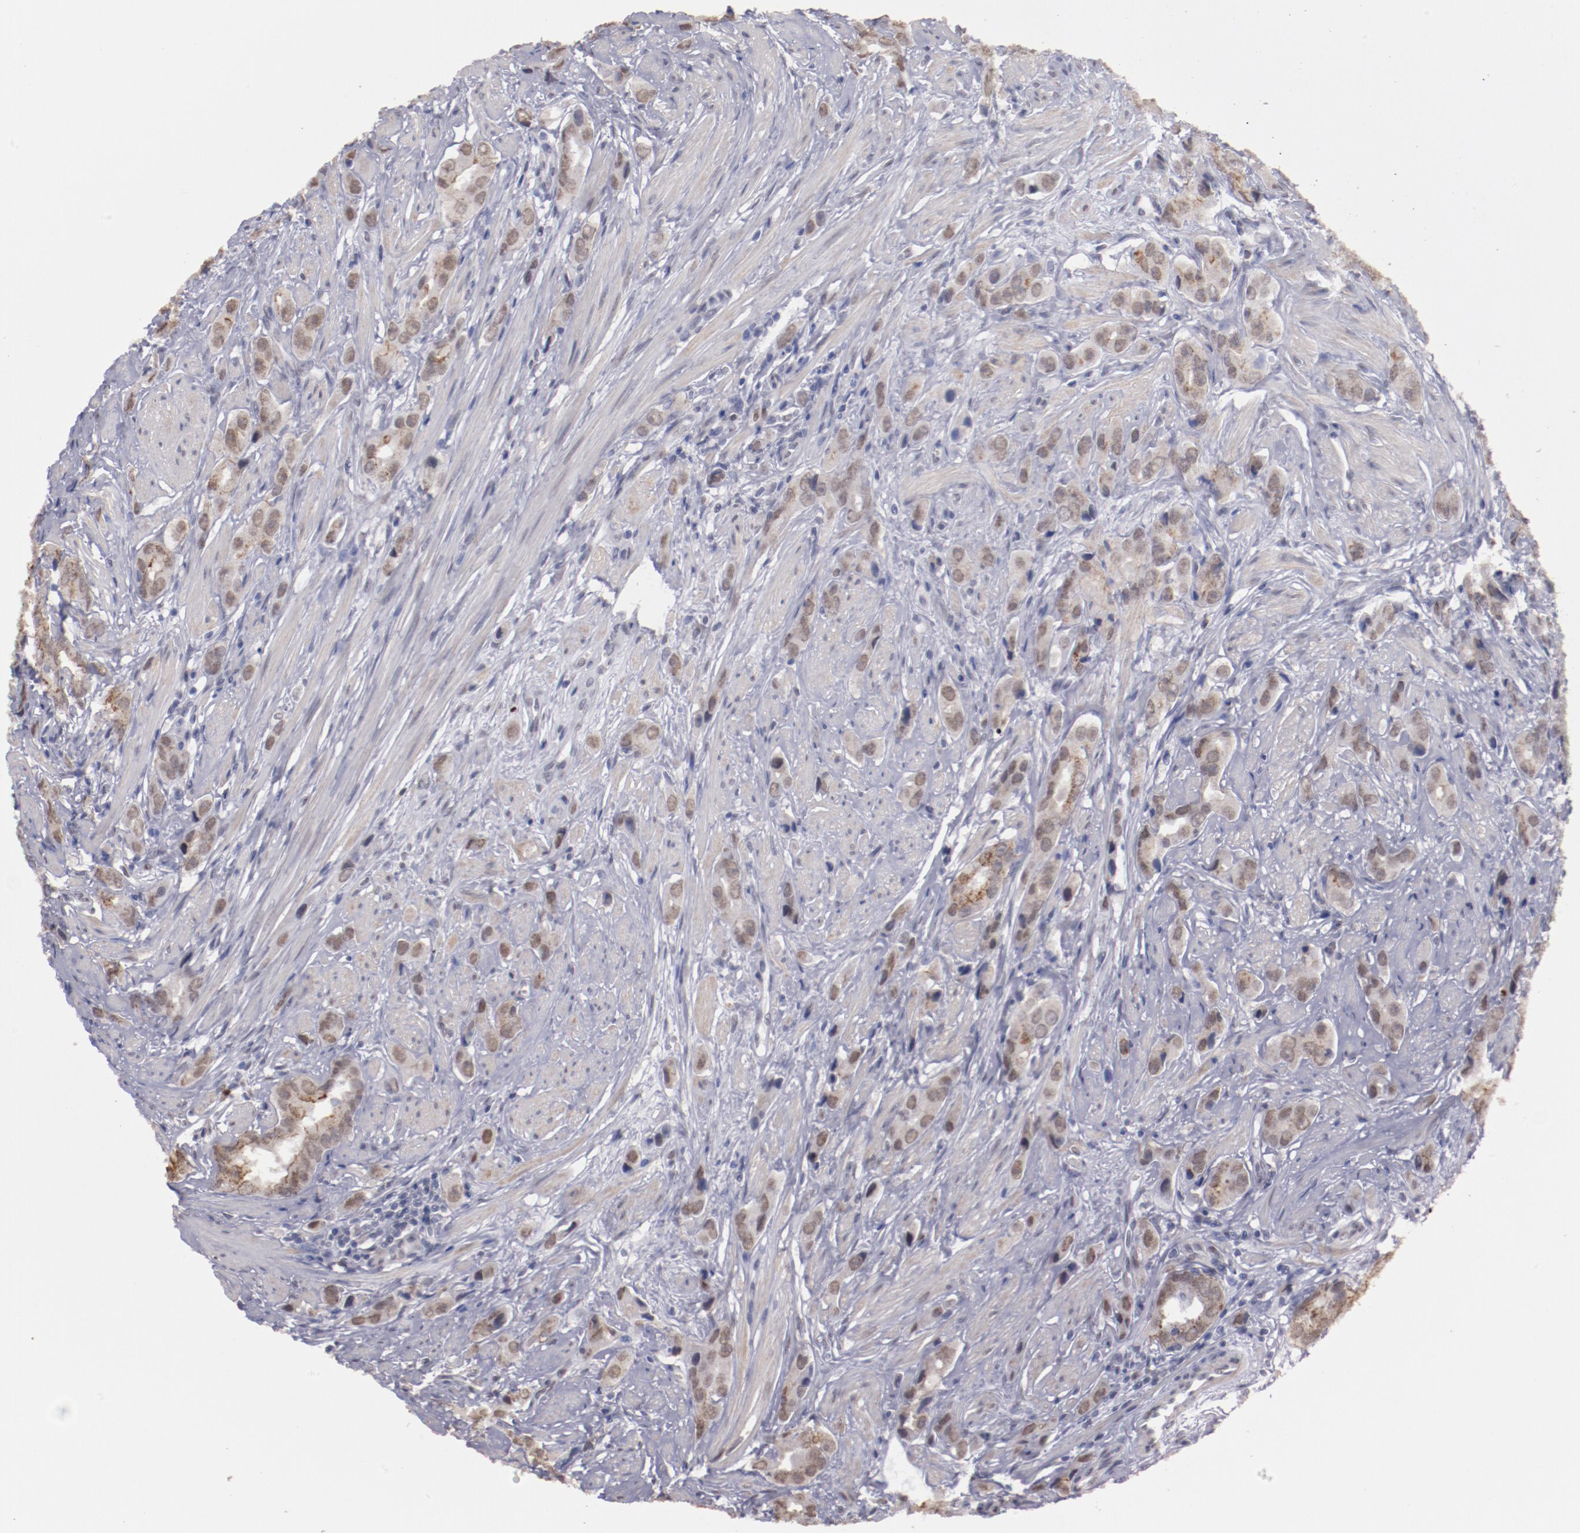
{"staining": {"intensity": "moderate", "quantity": ">75%", "location": "cytoplasmic/membranous"}, "tissue": "prostate cancer", "cell_type": "Tumor cells", "image_type": "cancer", "snomed": [{"axis": "morphology", "description": "Adenocarcinoma, Medium grade"}, {"axis": "topography", "description": "Prostate"}], "caption": "Protein expression analysis of prostate adenocarcinoma (medium-grade) displays moderate cytoplasmic/membranous positivity in approximately >75% of tumor cells.", "gene": "IRF4", "patient": {"sex": "male", "age": 53}}